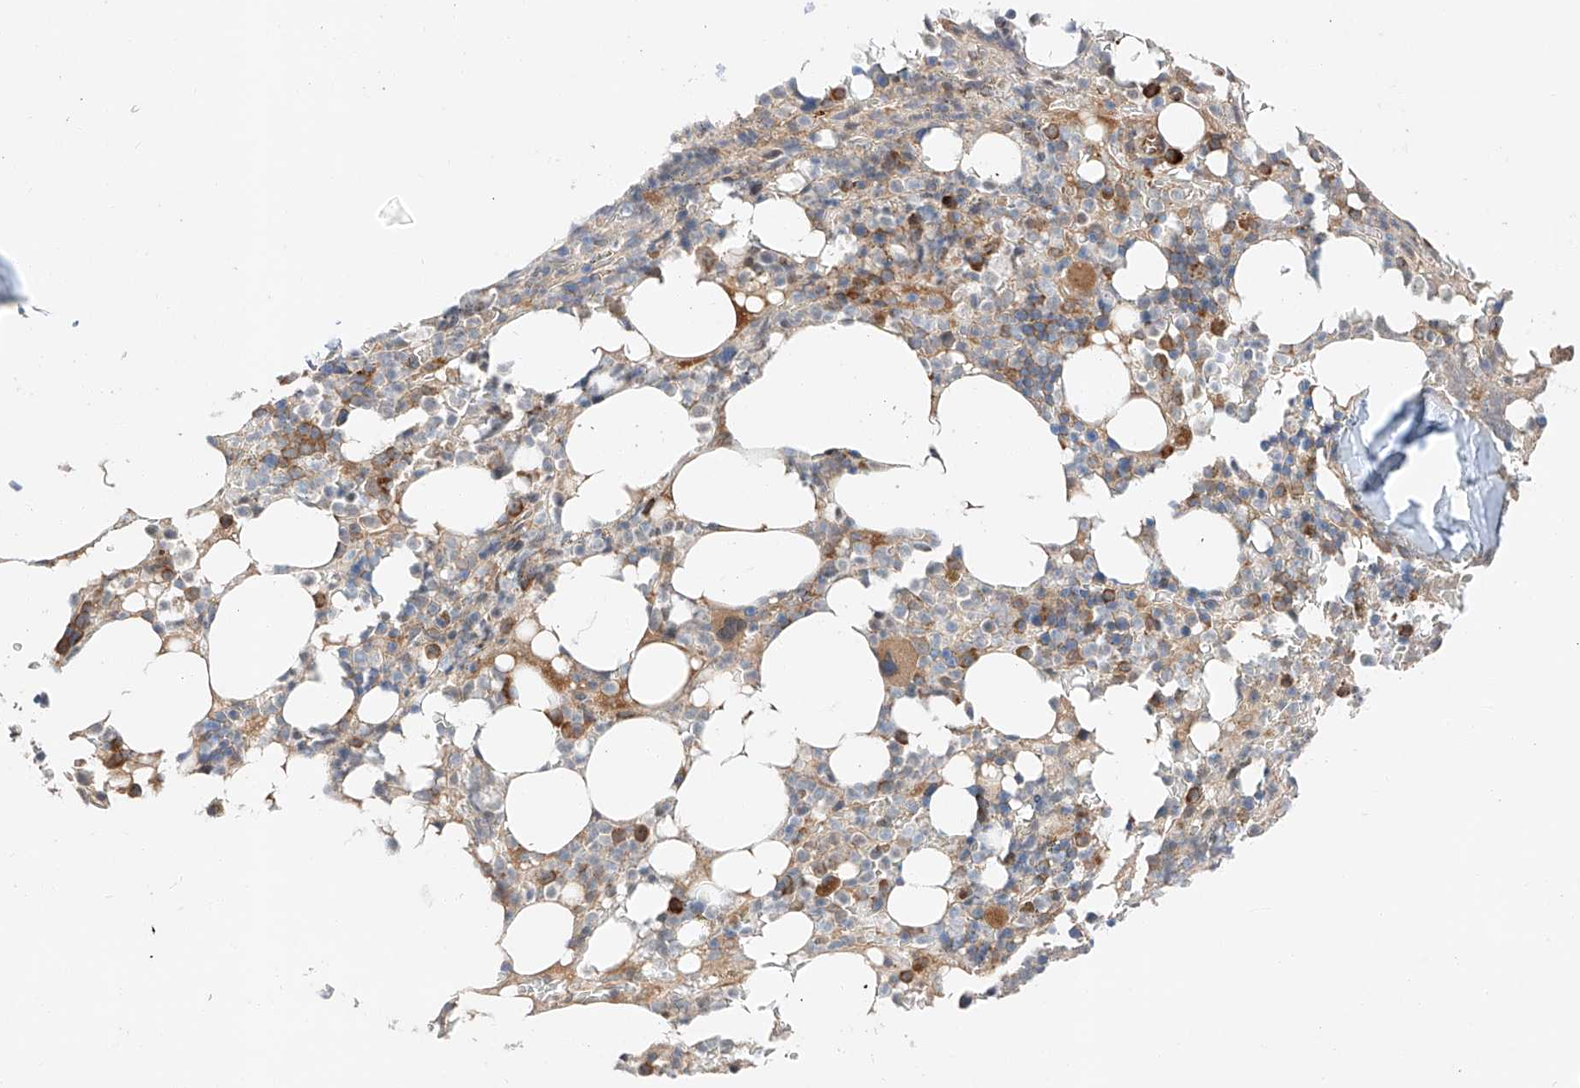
{"staining": {"intensity": "moderate", "quantity": "25%-75%", "location": "cytoplasmic/membranous"}, "tissue": "bone marrow", "cell_type": "Hematopoietic cells", "image_type": "normal", "snomed": [{"axis": "morphology", "description": "Normal tissue, NOS"}, {"axis": "topography", "description": "Bone marrow"}], "caption": "A brown stain shows moderate cytoplasmic/membranous positivity of a protein in hematopoietic cells of normal bone marrow.", "gene": "RUSC1", "patient": {"sex": "male", "age": 58}}